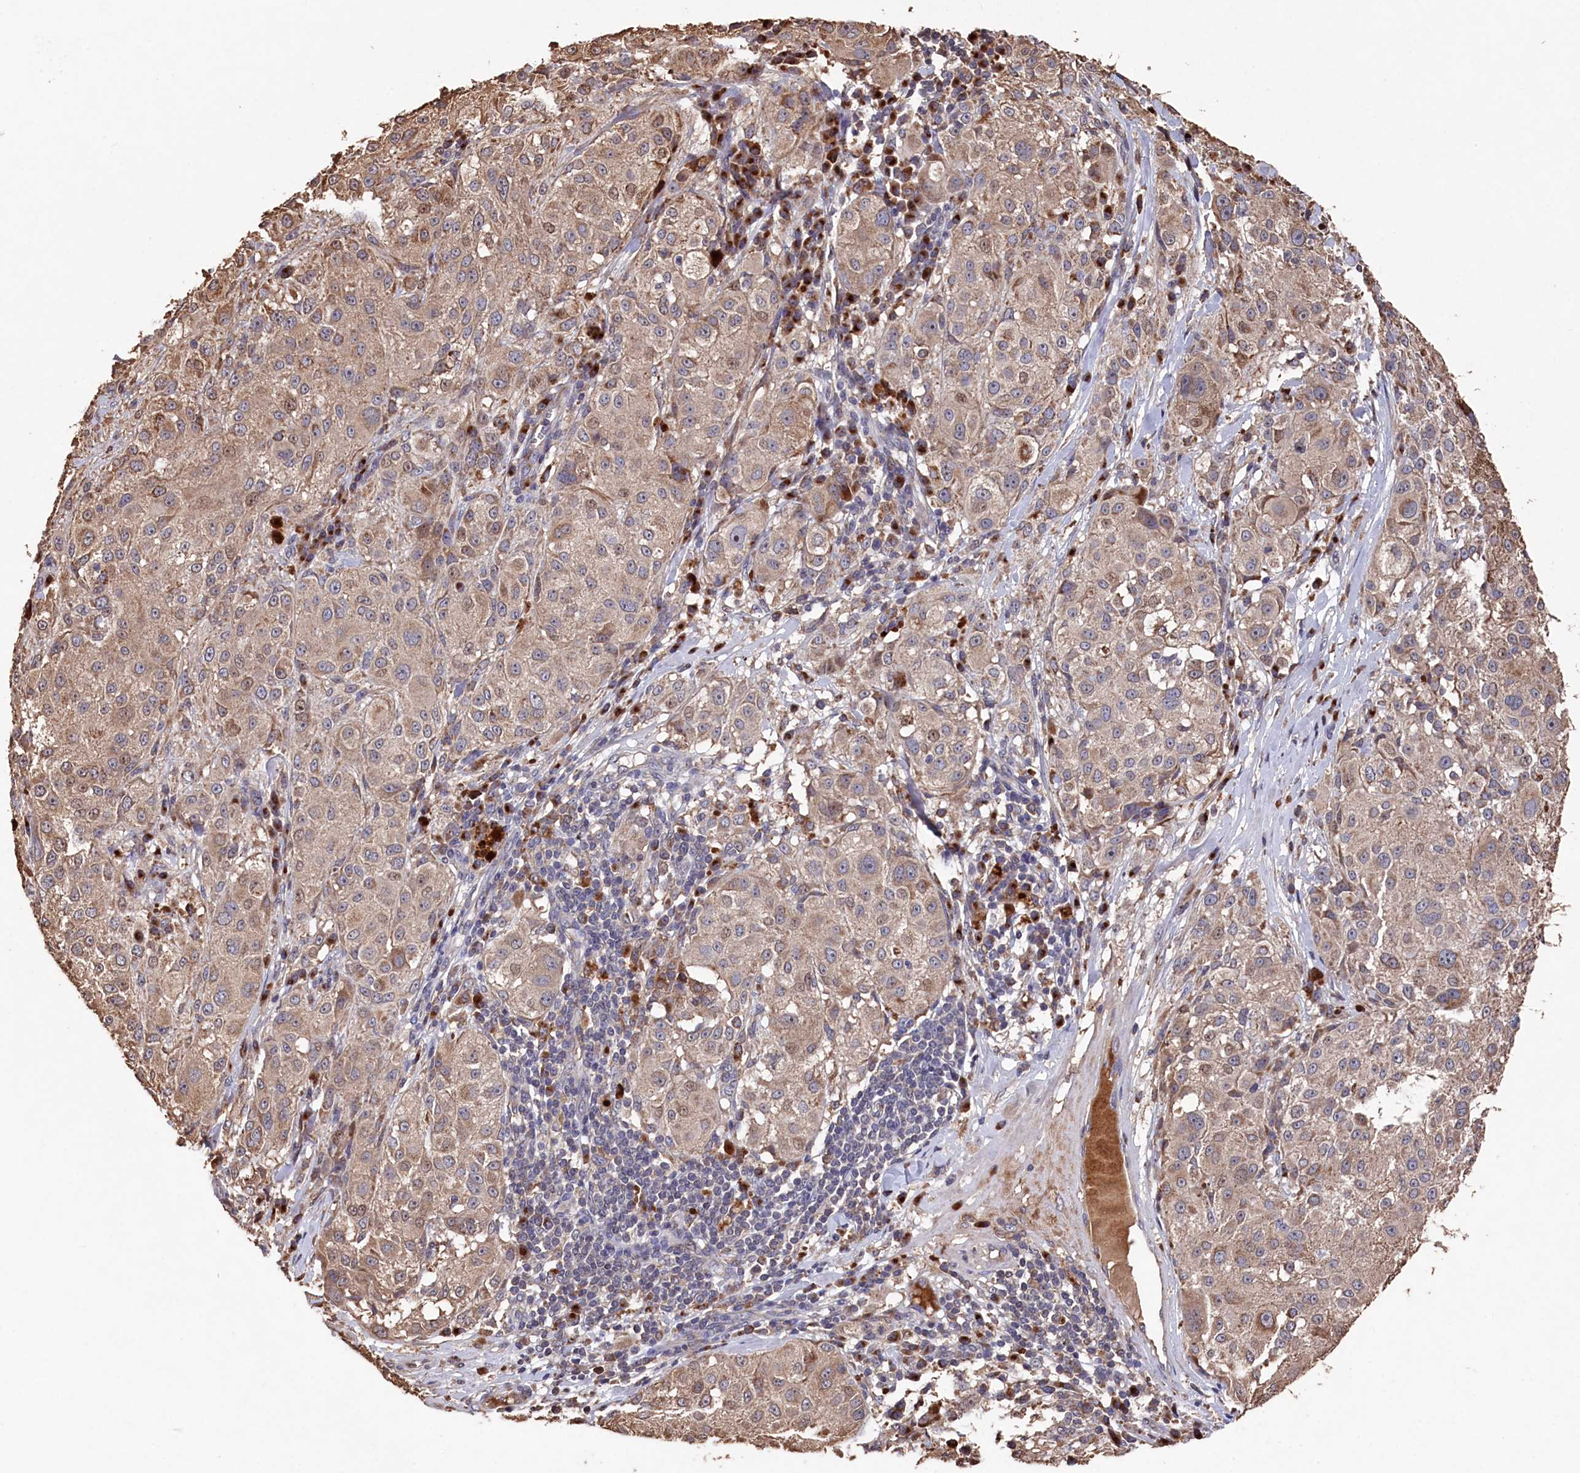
{"staining": {"intensity": "weak", "quantity": ">75%", "location": "cytoplasmic/membranous"}, "tissue": "melanoma", "cell_type": "Tumor cells", "image_type": "cancer", "snomed": [{"axis": "morphology", "description": "Necrosis, NOS"}, {"axis": "morphology", "description": "Malignant melanoma, NOS"}, {"axis": "topography", "description": "Skin"}], "caption": "Brown immunohistochemical staining in melanoma demonstrates weak cytoplasmic/membranous expression in approximately >75% of tumor cells.", "gene": "NAA60", "patient": {"sex": "female", "age": 87}}